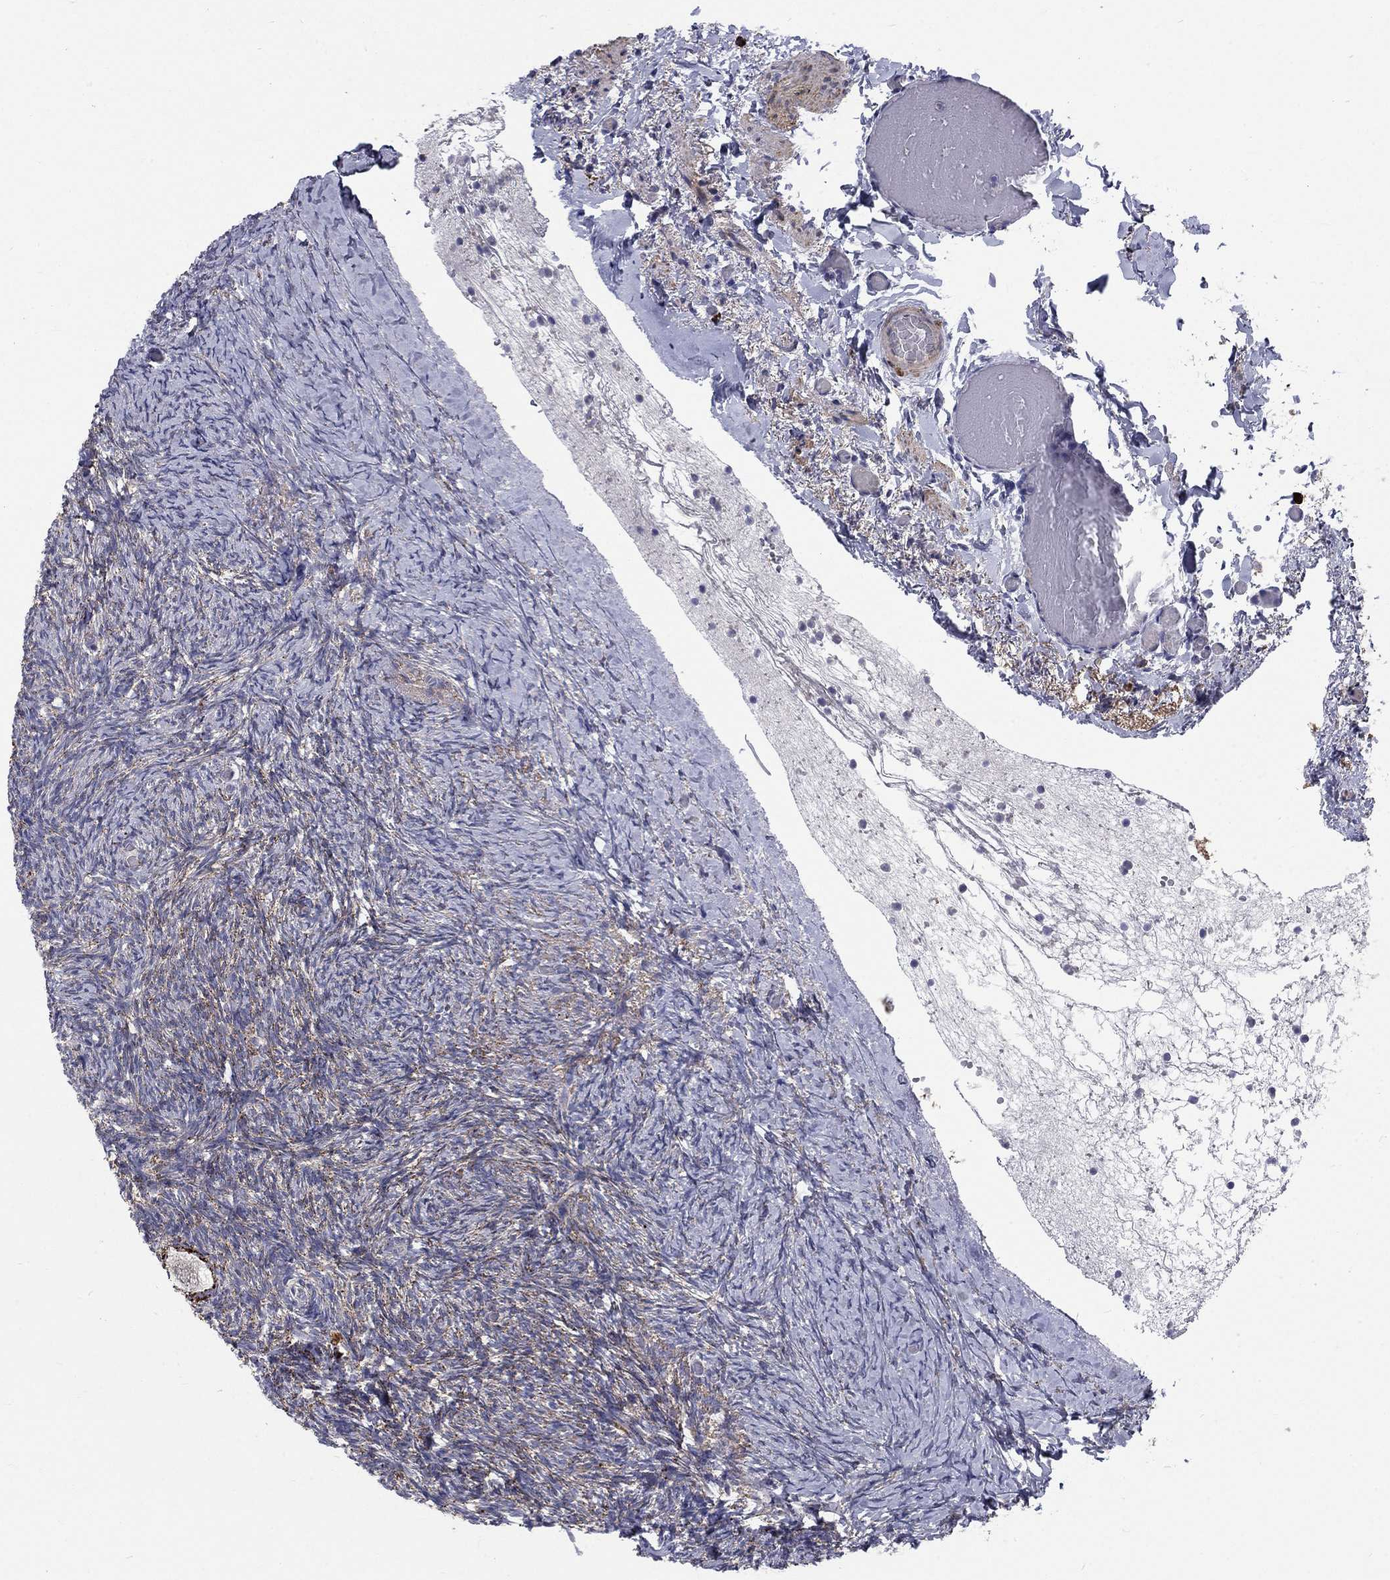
{"staining": {"intensity": "strong", "quantity": "<25%", "location": "cytoplasmic/membranous"}, "tissue": "ovary", "cell_type": "Follicle cells", "image_type": "normal", "snomed": [{"axis": "morphology", "description": "Normal tissue, NOS"}, {"axis": "topography", "description": "Ovary"}], "caption": "Protein staining demonstrates strong cytoplasmic/membranous positivity in approximately <25% of follicle cells in normal ovary. The staining is performed using DAB brown chromogen to label protein expression. The nuclei are counter-stained blue using hematoxylin.", "gene": "EPDR1", "patient": {"sex": "female", "age": 39}}